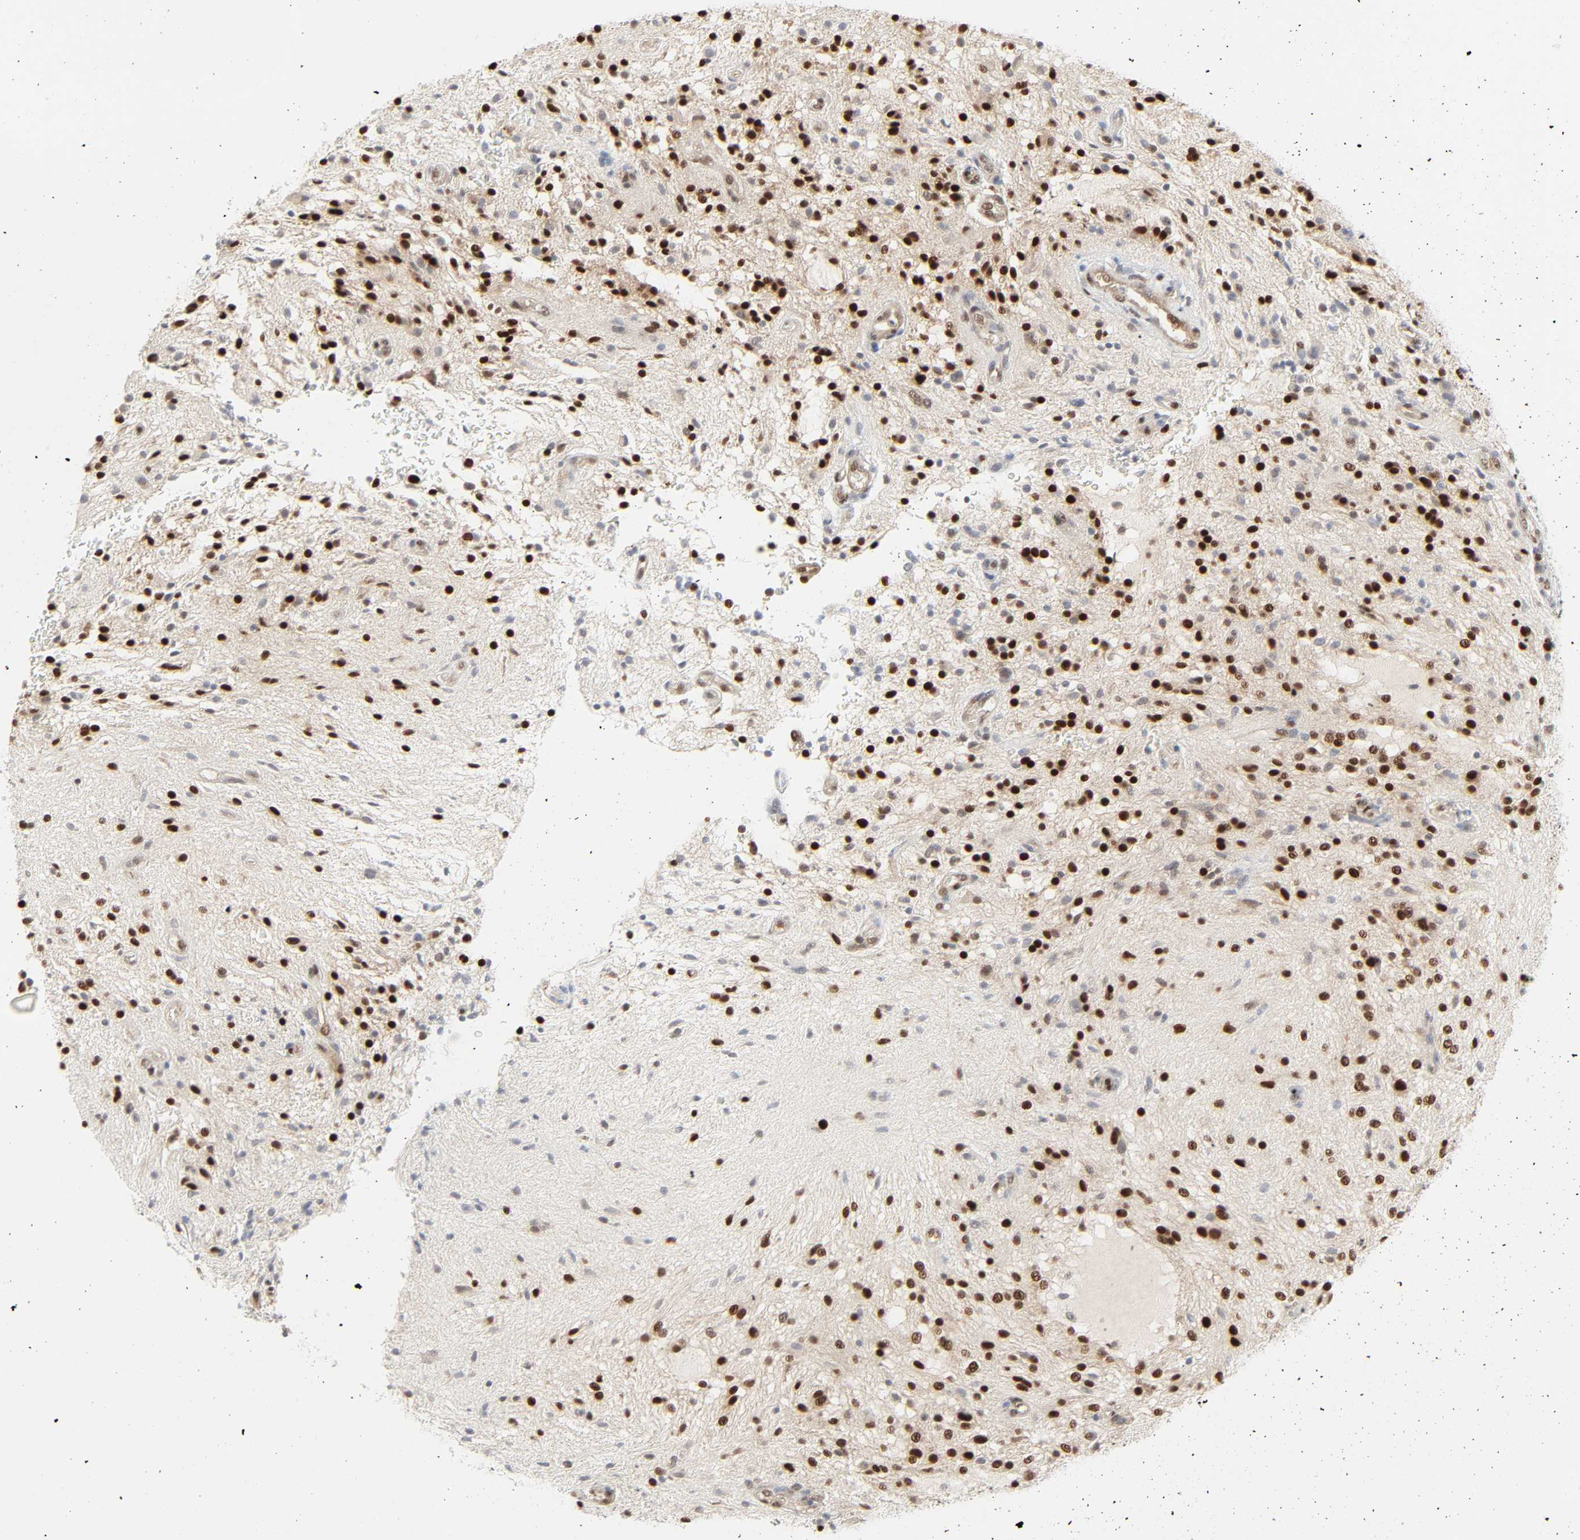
{"staining": {"intensity": "strong", "quantity": ">75%", "location": "nuclear"}, "tissue": "glioma", "cell_type": "Tumor cells", "image_type": "cancer", "snomed": [{"axis": "morphology", "description": "Glioma, malignant, NOS"}, {"axis": "topography", "description": "Cerebellum"}], "caption": "Glioma stained with a protein marker reveals strong staining in tumor cells.", "gene": "ZBTB16", "patient": {"sex": "female", "age": 10}}